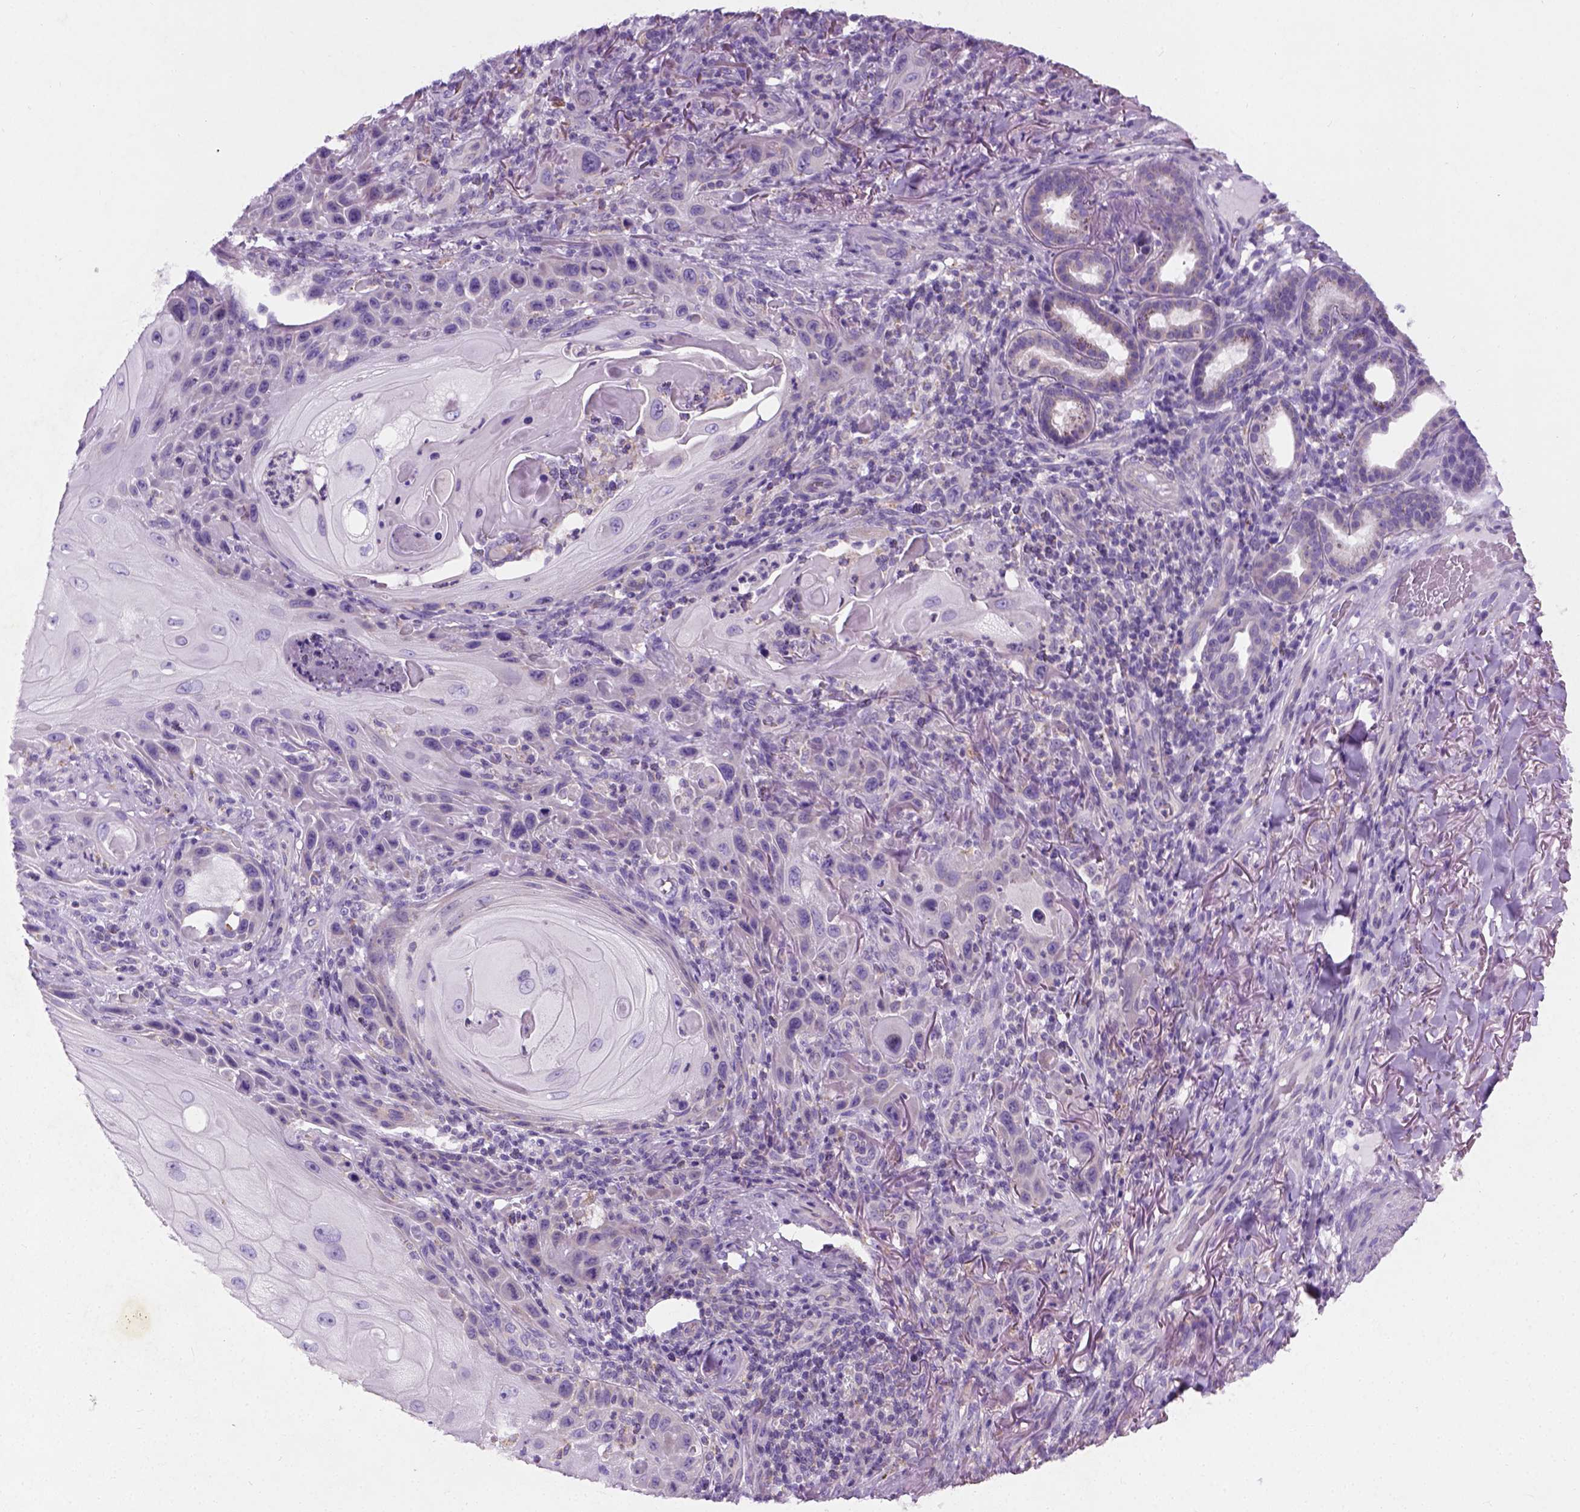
{"staining": {"intensity": "negative", "quantity": "none", "location": "none"}, "tissue": "skin cancer", "cell_type": "Tumor cells", "image_type": "cancer", "snomed": [{"axis": "morphology", "description": "Squamous cell carcinoma, NOS"}, {"axis": "topography", "description": "Skin"}], "caption": "This micrograph is of skin cancer (squamous cell carcinoma) stained with immunohistochemistry to label a protein in brown with the nuclei are counter-stained blue. There is no staining in tumor cells.", "gene": "CHODL", "patient": {"sex": "female", "age": 94}}